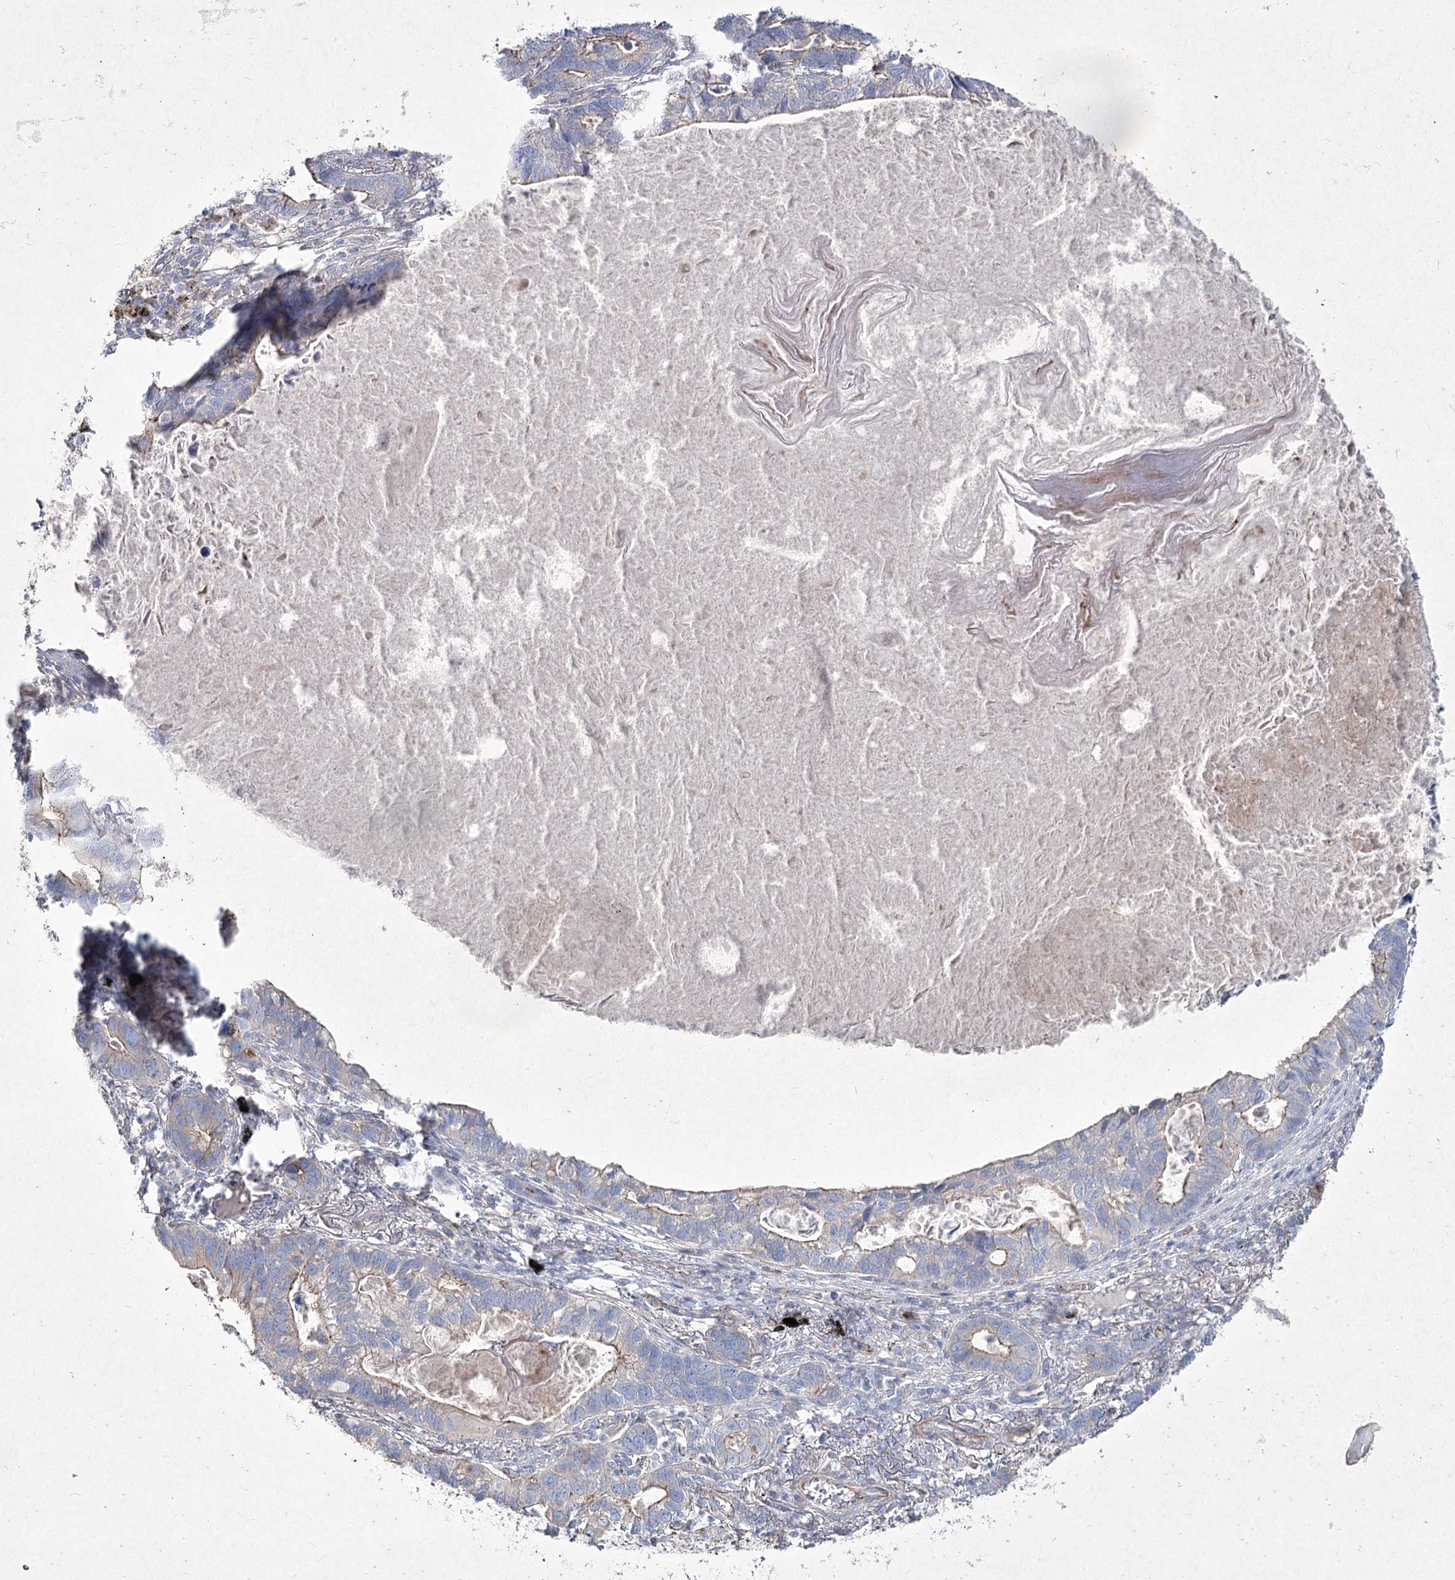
{"staining": {"intensity": "weak", "quantity": "25%-75%", "location": "cytoplasmic/membranous"}, "tissue": "lung cancer", "cell_type": "Tumor cells", "image_type": "cancer", "snomed": [{"axis": "morphology", "description": "Adenocarcinoma, NOS"}, {"axis": "topography", "description": "Lung"}], "caption": "A micrograph showing weak cytoplasmic/membranous positivity in approximately 25%-75% of tumor cells in lung cancer, as visualized by brown immunohistochemical staining.", "gene": "LDLRAD3", "patient": {"sex": "male", "age": 67}}